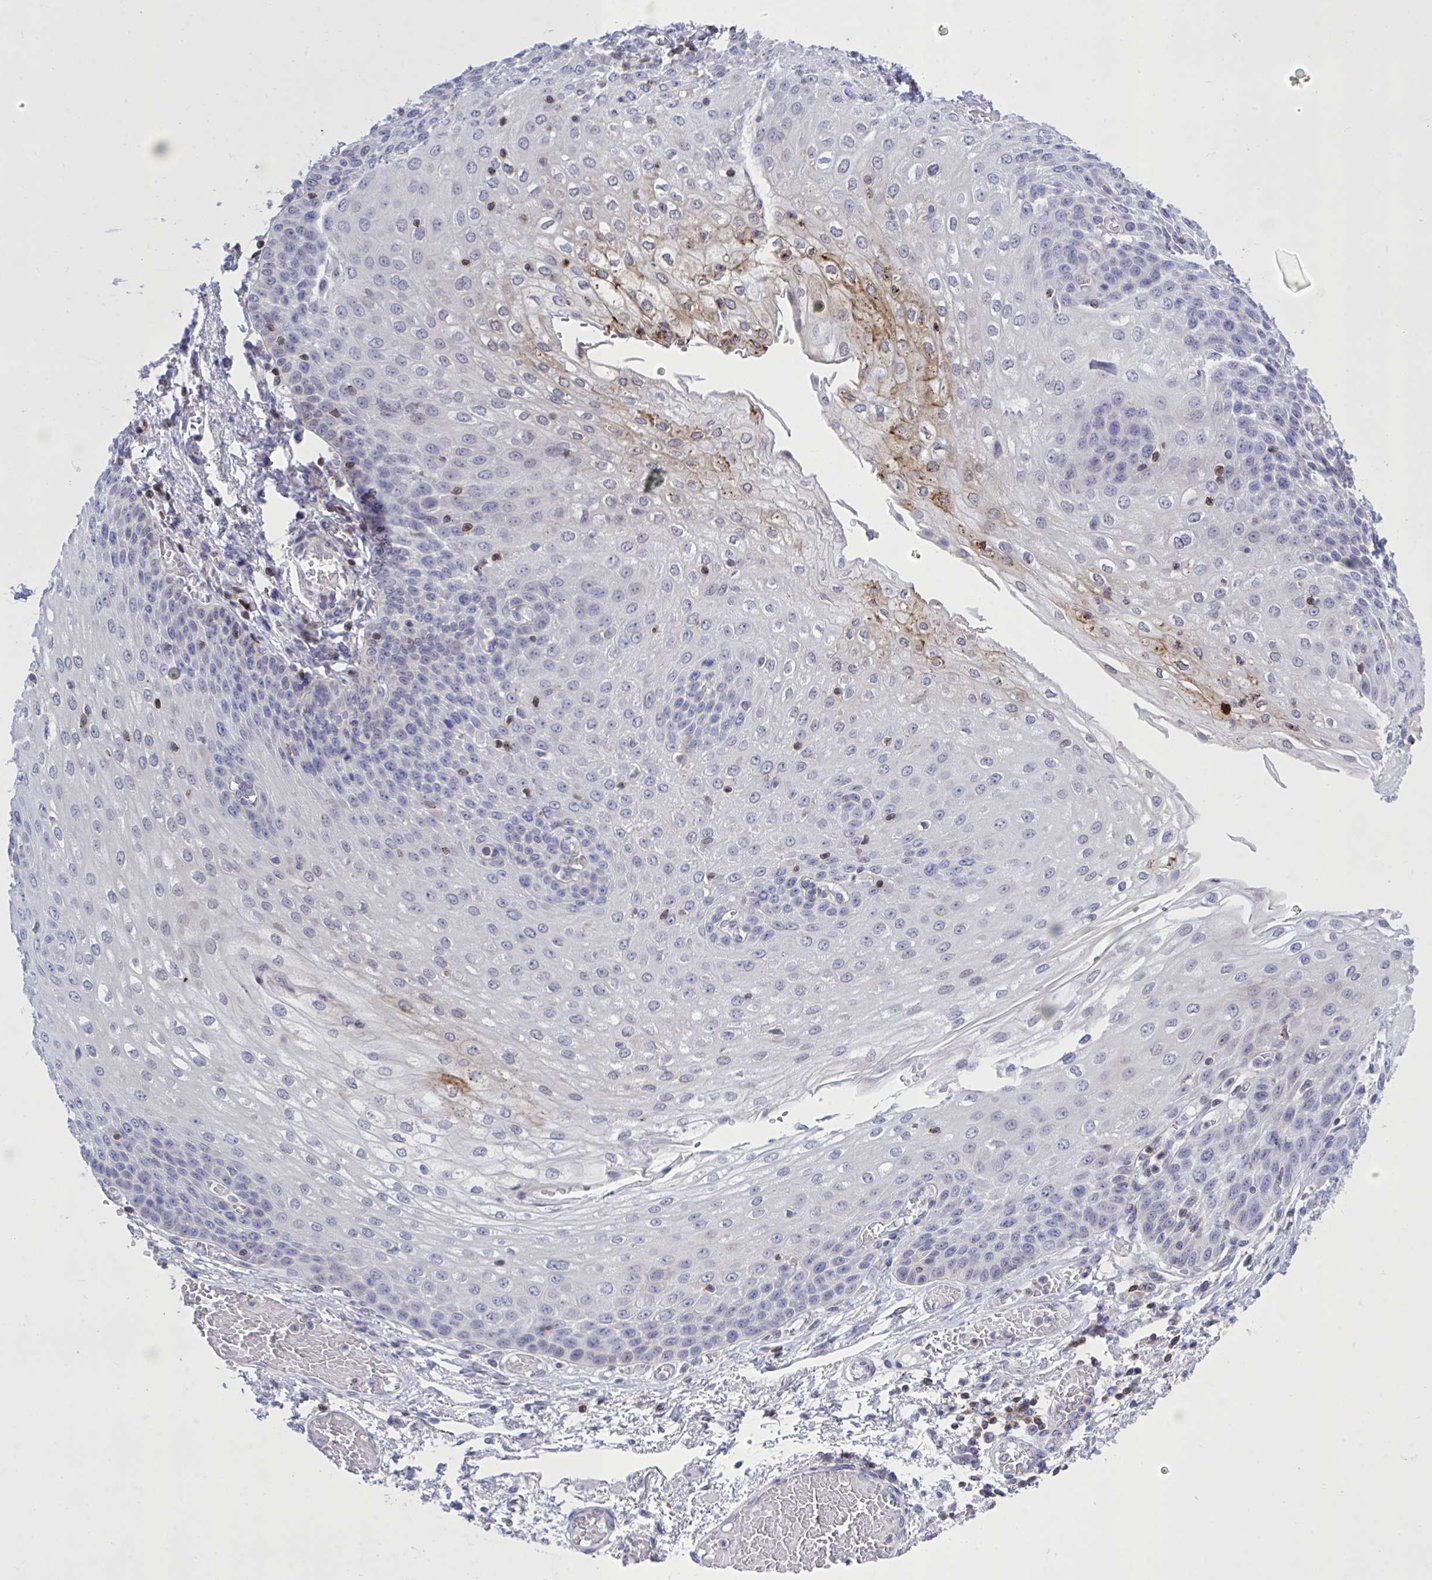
{"staining": {"intensity": "moderate", "quantity": "<25%", "location": "cytoplasmic/membranous"}, "tissue": "esophagus", "cell_type": "Squamous epithelial cells", "image_type": "normal", "snomed": [{"axis": "morphology", "description": "Normal tissue, NOS"}, {"axis": "morphology", "description": "Adenocarcinoma, NOS"}, {"axis": "topography", "description": "Esophagus"}], "caption": "High-magnification brightfield microscopy of benign esophagus stained with DAB (brown) and counterstained with hematoxylin (blue). squamous epithelial cells exhibit moderate cytoplasmic/membranous positivity is present in approximately<25% of cells.", "gene": "CXCL8", "patient": {"sex": "male", "age": 81}}